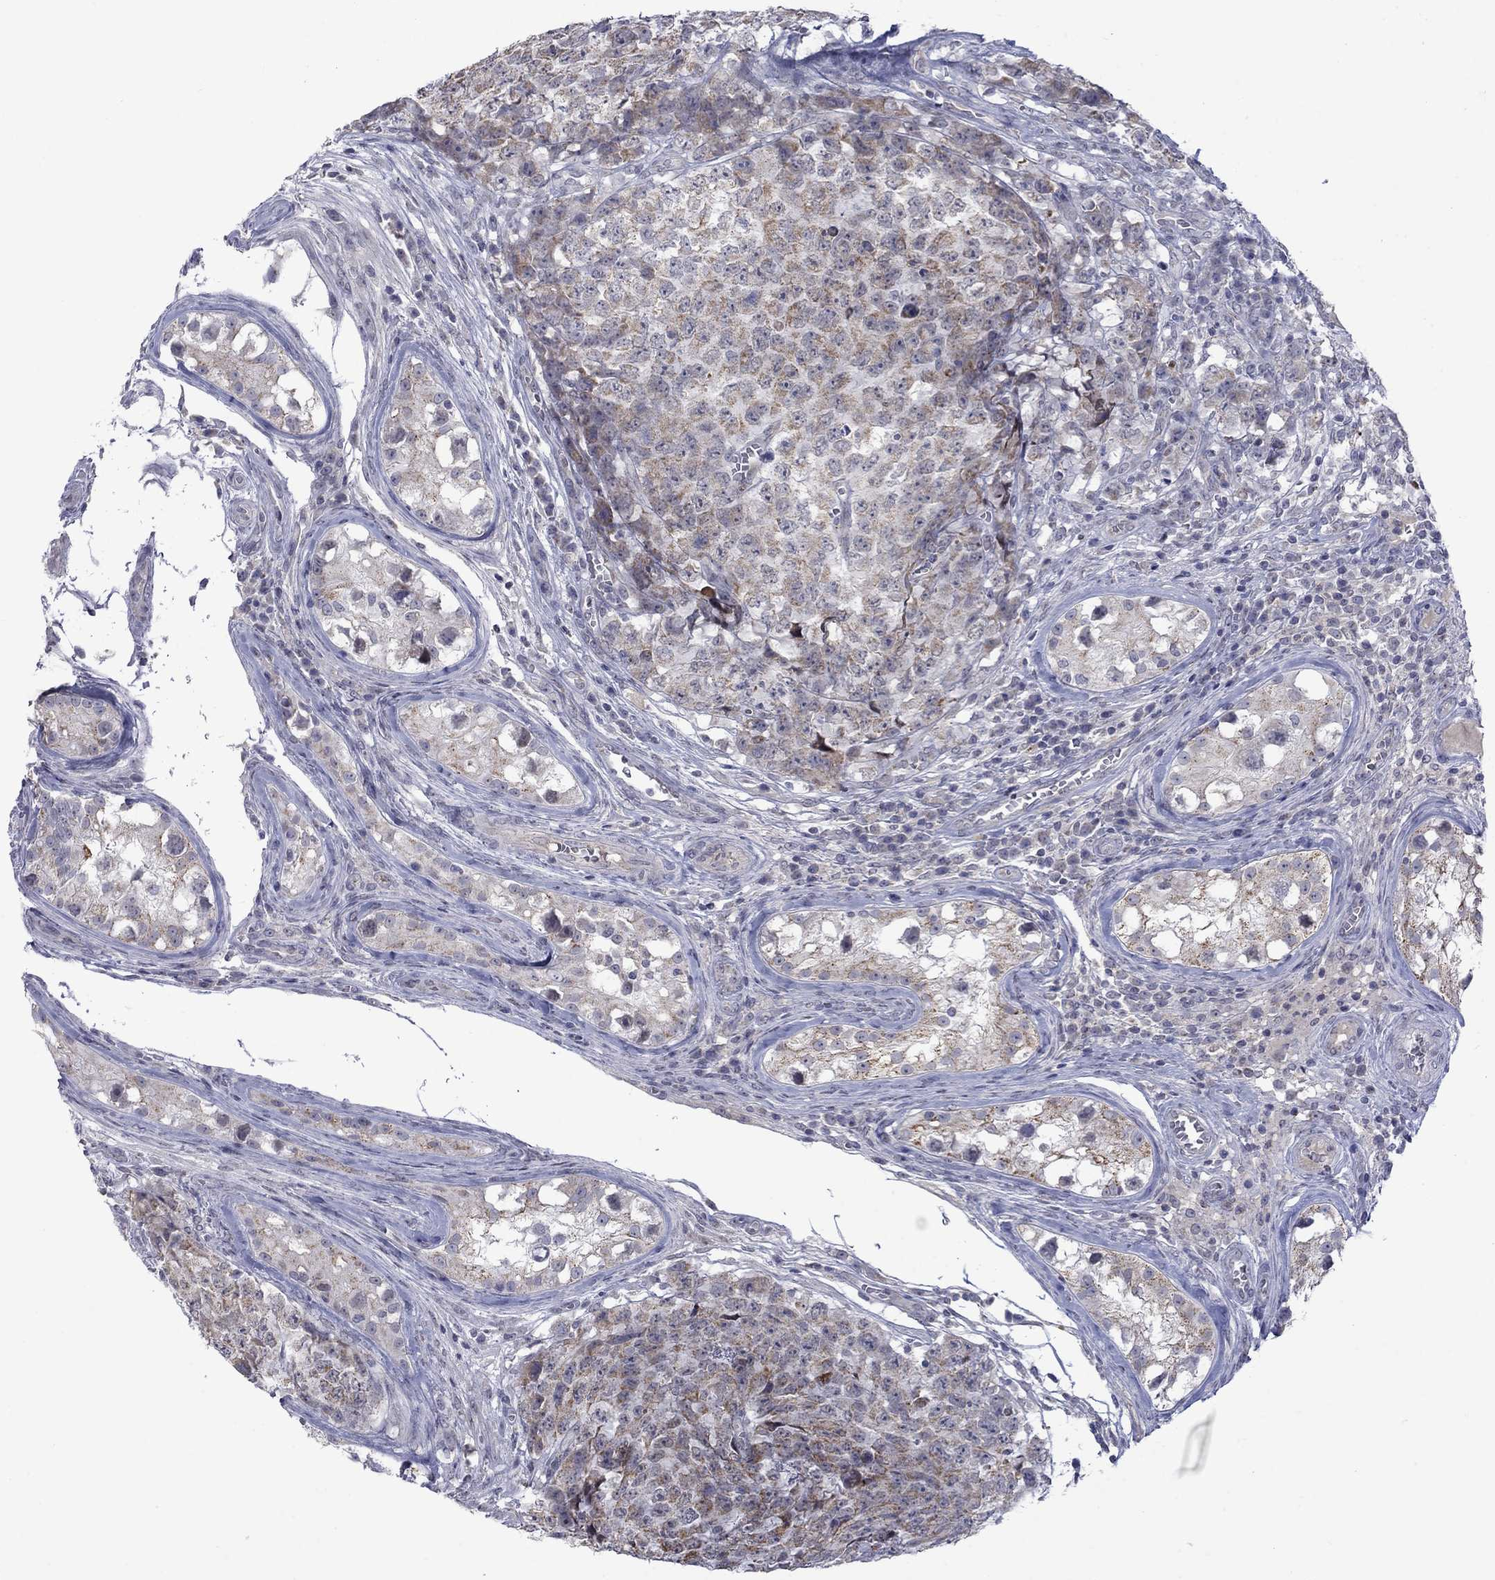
{"staining": {"intensity": "weak", "quantity": "25%-75%", "location": "cytoplasmic/membranous"}, "tissue": "testis cancer", "cell_type": "Tumor cells", "image_type": "cancer", "snomed": [{"axis": "morphology", "description": "Carcinoma, Embryonal, NOS"}, {"axis": "topography", "description": "Testis"}], "caption": "Tumor cells exhibit low levels of weak cytoplasmic/membranous staining in approximately 25%-75% of cells in human testis cancer.", "gene": "KCNJ16", "patient": {"sex": "male", "age": 23}}